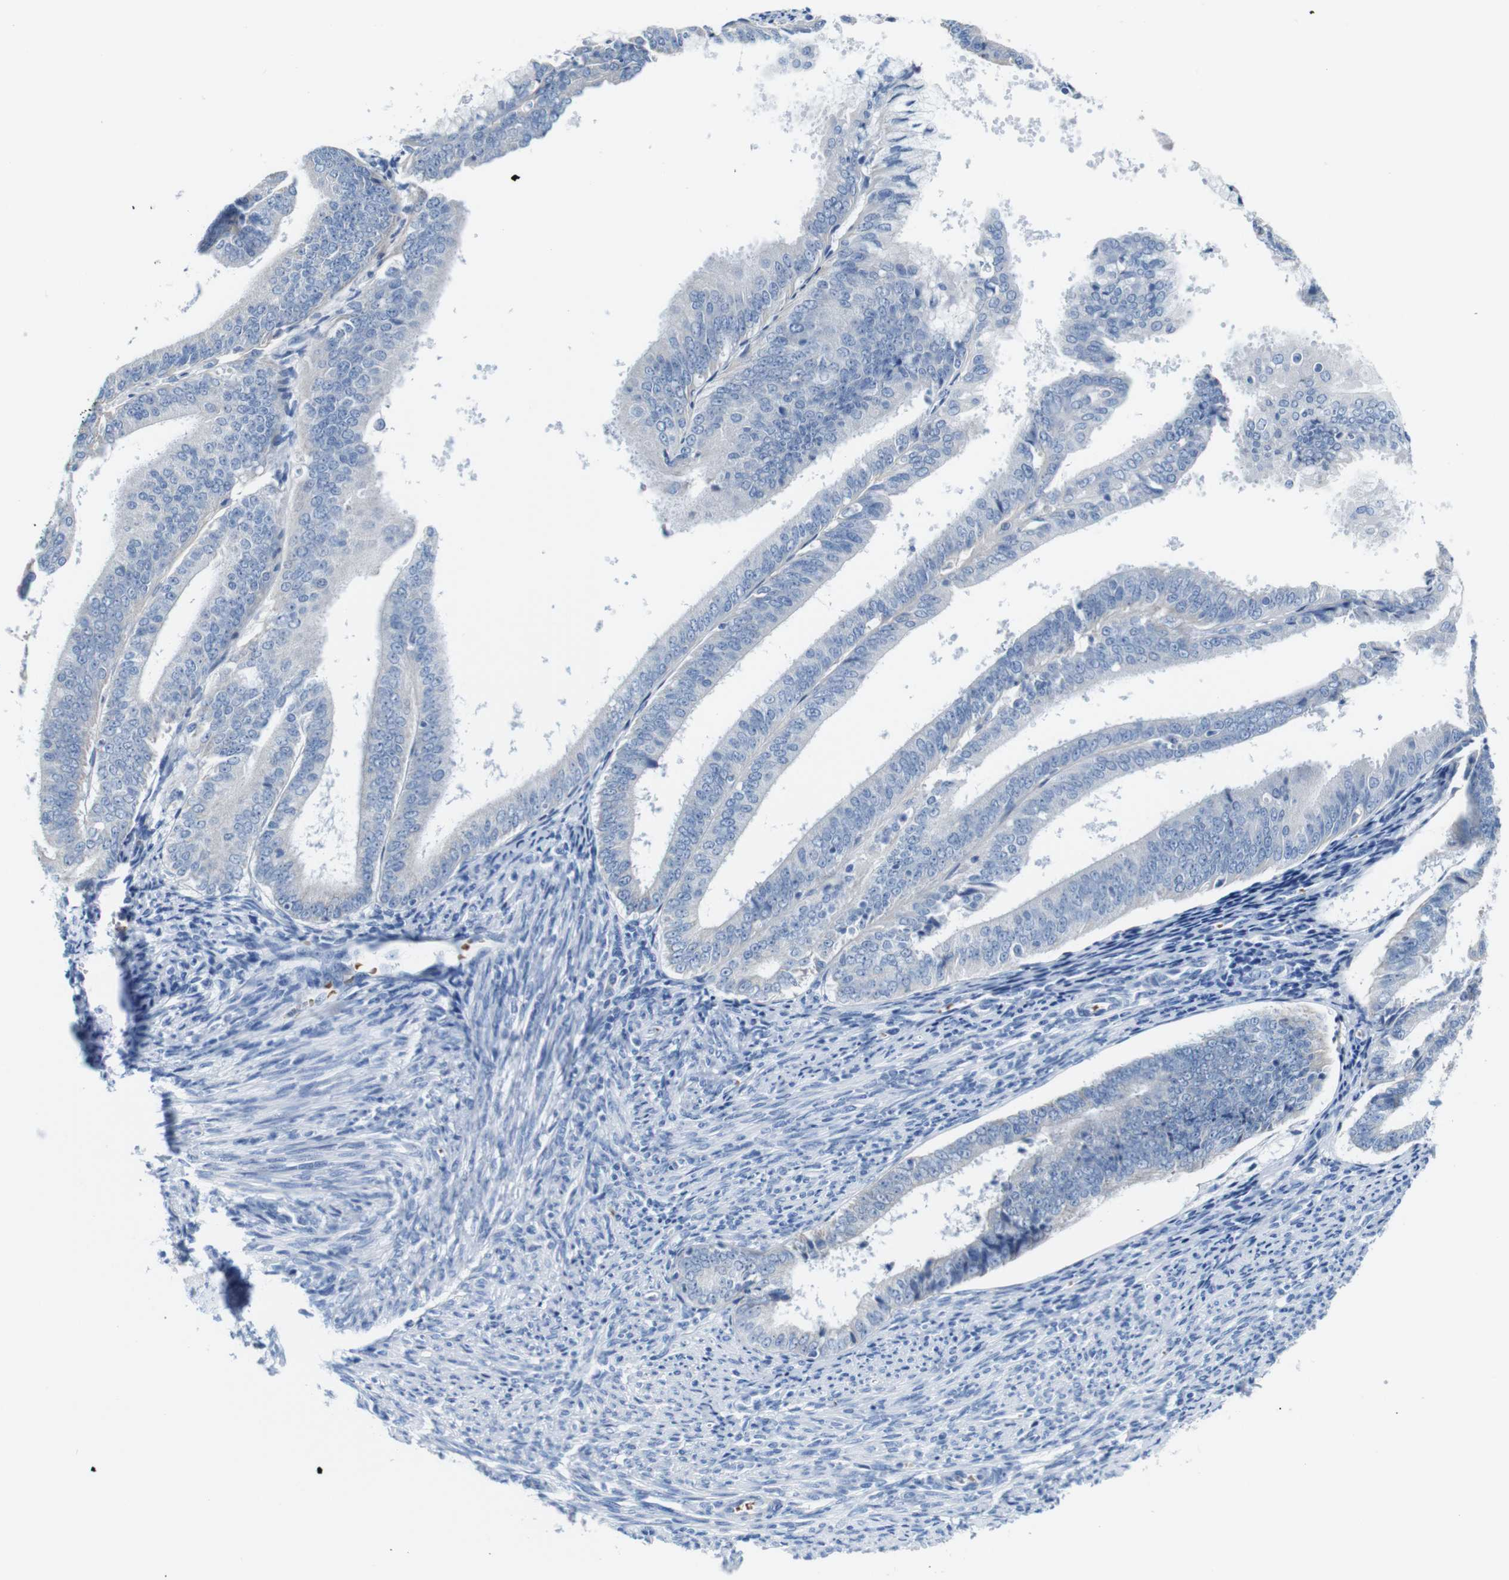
{"staining": {"intensity": "negative", "quantity": "none", "location": "none"}, "tissue": "endometrial cancer", "cell_type": "Tumor cells", "image_type": "cancer", "snomed": [{"axis": "morphology", "description": "Adenocarcinoma, NOS"}, {"axis": "topography", "description": "Endometrium"}], "caption": "Immunohistochemical staining of human endometrial cancer (adenocarcinoma) demonstrates no significant expression in tumor cells.", "gene": "IGSF8", "patient": {"sex": "female", "age": 63}}